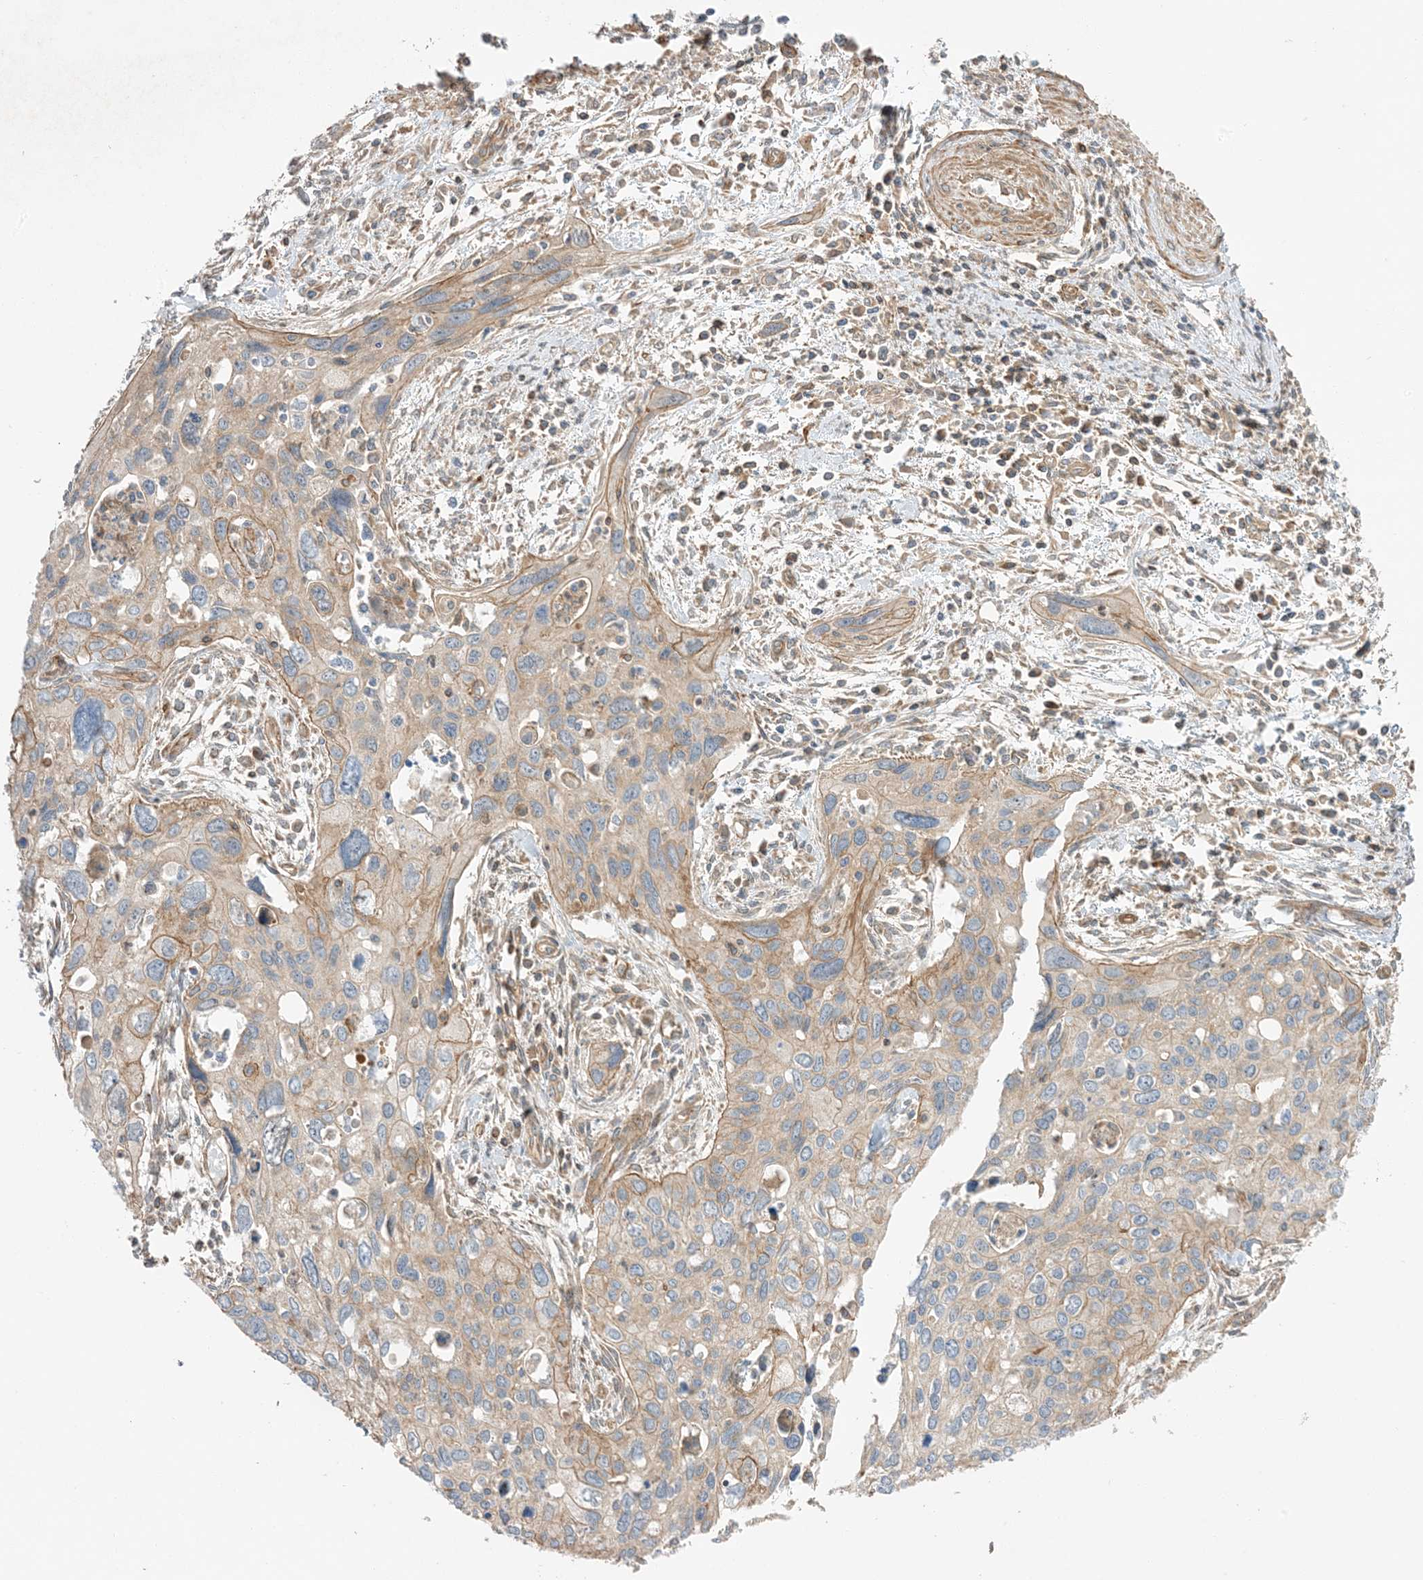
{"staining": {"intensity": "moderate", "quantity": "<25%", "location": "cytoplasmic/membranous"}, "tissue": "cervical cancer", "cell_type": "Tumor cells", "image_type": "cancer", "snomed": [{"axis": "morphology", "description": "Squamous cell carcinoma, NOS"}, {"axis": "topography", "description": "Cervix"}], "caption": "Immunohistochemistry (IHC) of human cervical squamous cell carcinoma shows low levels of moderate cytoplasmic/membranous expression in approximately <25% of tumor cells. The staining is performed using DAB (3,3'-diaminobenzidine) brown chromogen to label protein expression. The nuclei are counter-stained blue using hematoxylin.", "gene": "SLC25A12", "patient": {"sex": "female", "age": 55}}